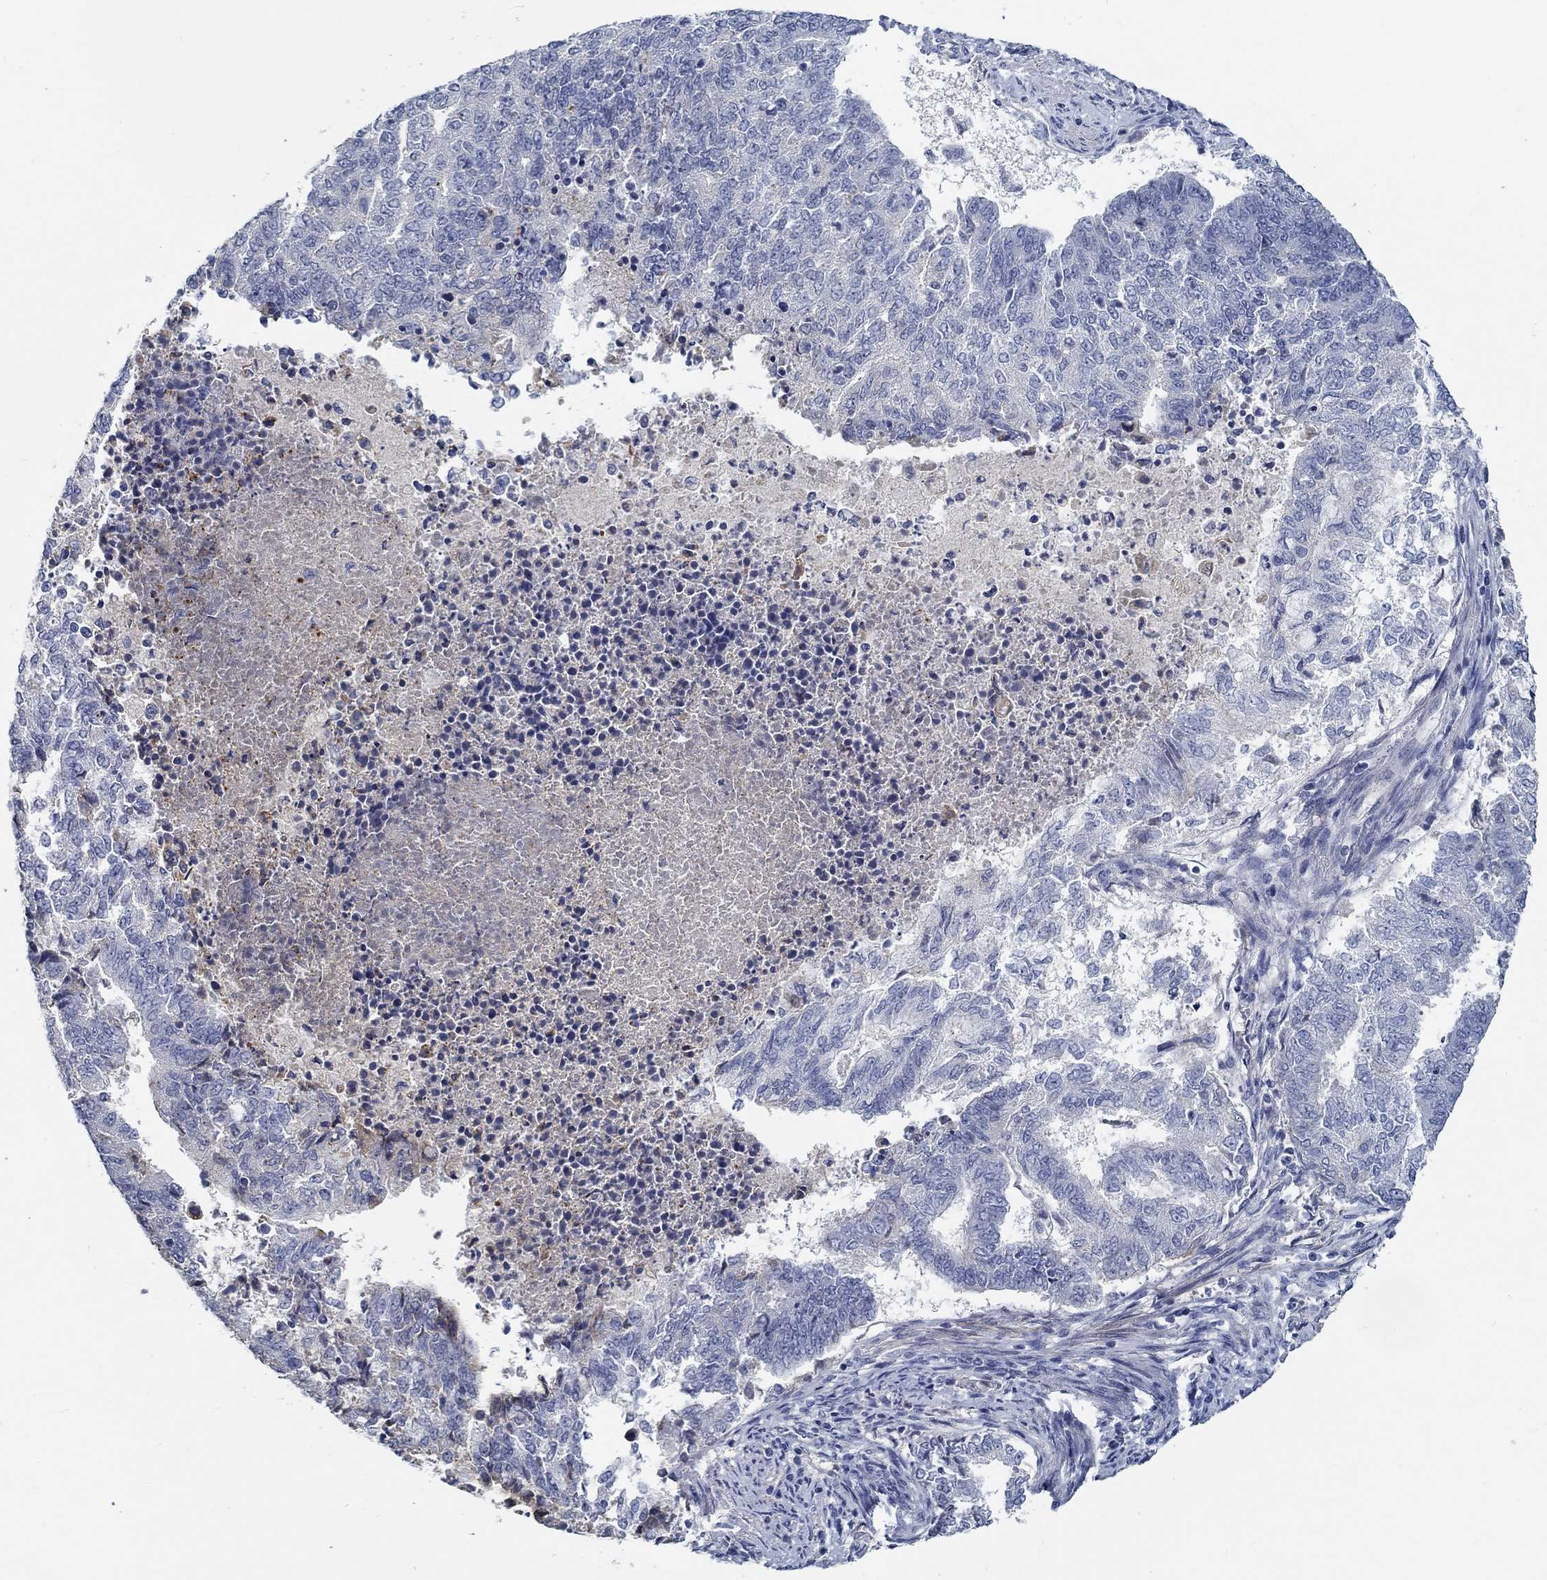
{"staining": {"intensity": "negative", "quantity": "none", "location": "none"}, "tissue": "endometrial cancer", "cell_type": "Tumor cells", "image_type": "cancer", "snomed": [{"axis": "morphology", "description": "Adenocarcinoma, NOS"}, {"axis": "topography", "description": "Endometrium"}], "caption": "High magnification brightfield microscopy of endometrial adenocarcinoma stained with DAB (brown) and counterstained with hematoxylin (blue): tumor cells show no significant expression.", "gene": "MYBPC1", "patient": {"sex": "female", "age": 65}}